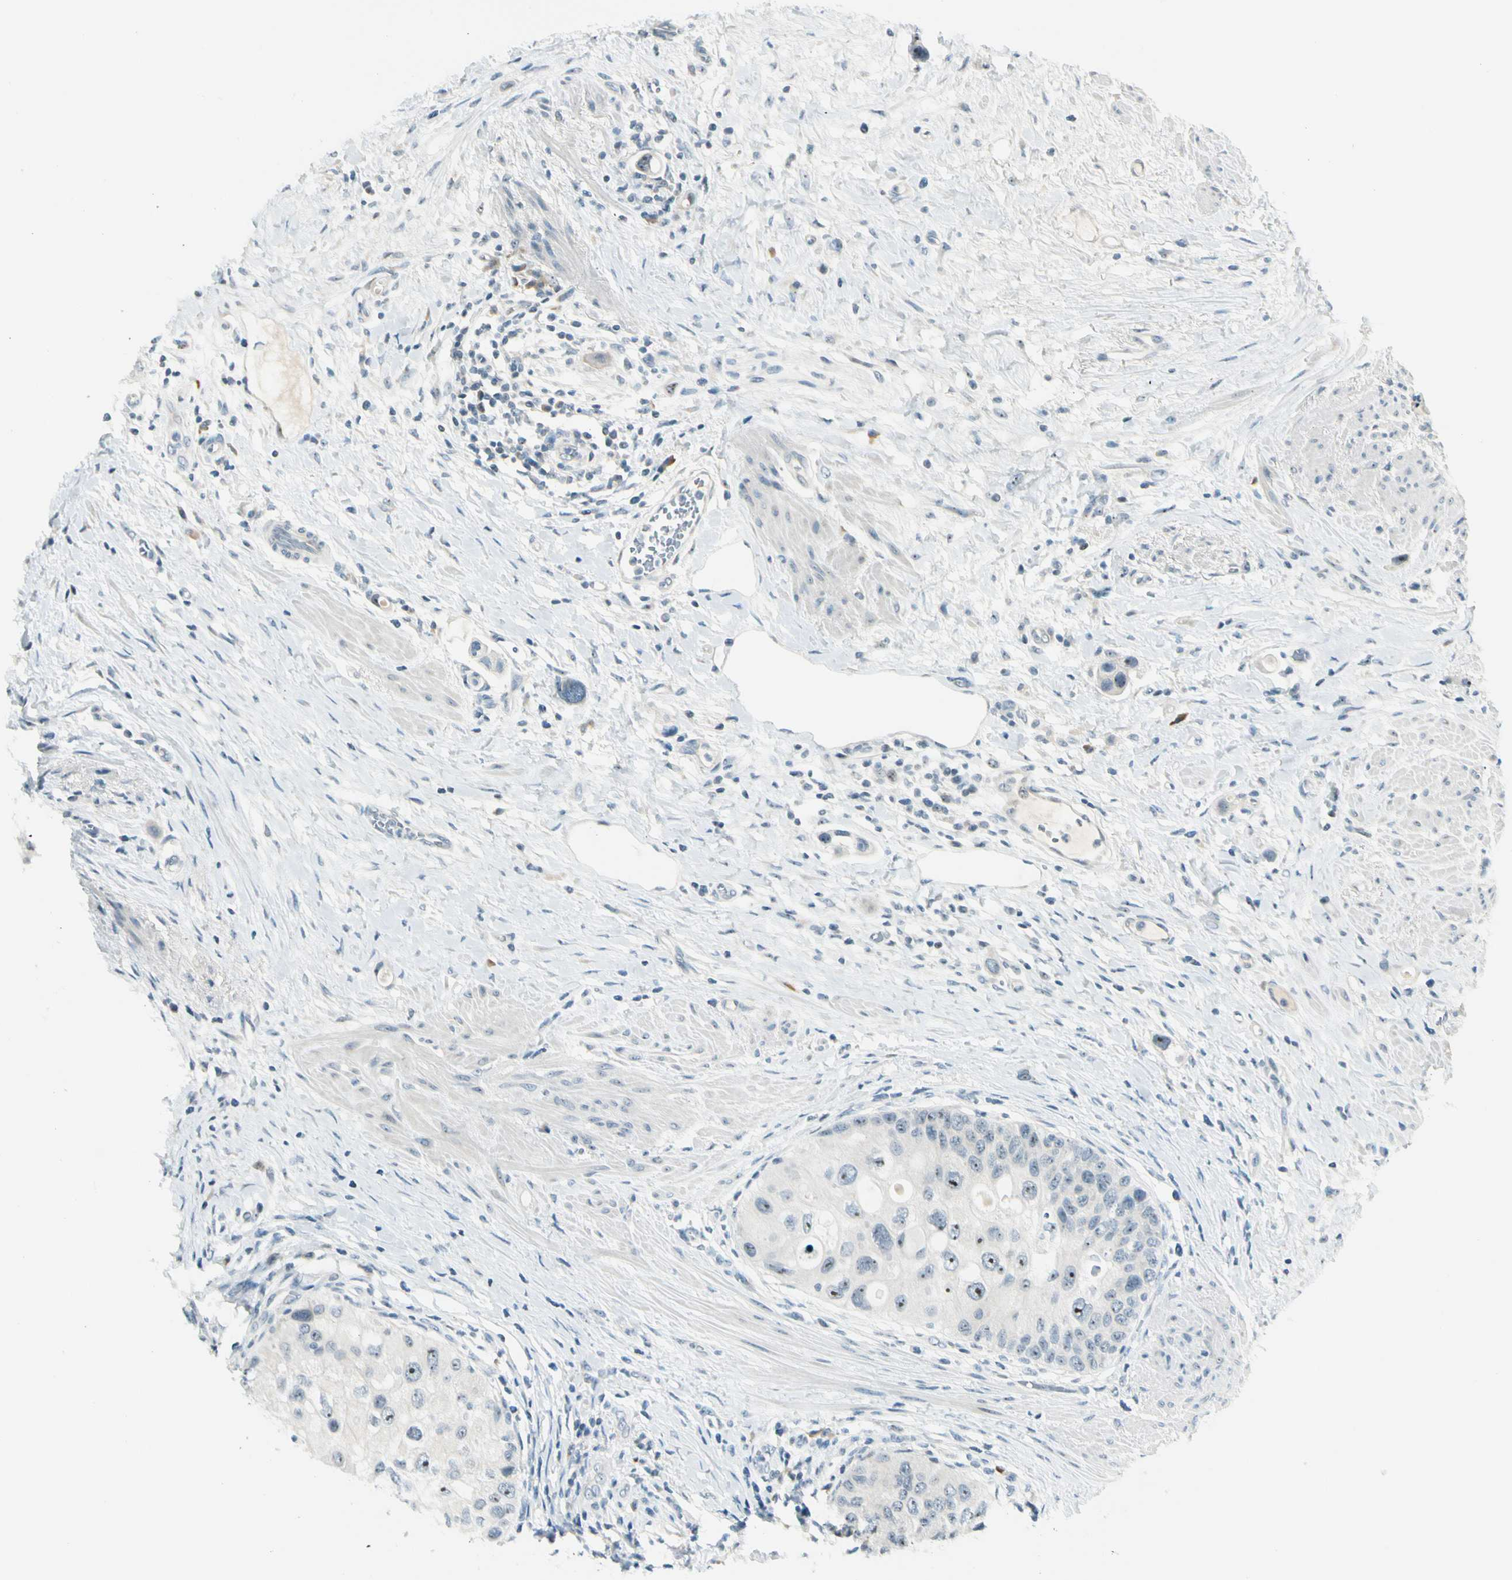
{"staining": {"intensity": "moderate", "quantity": "<25%", "location": "nuclear"}, "tissue": "urothelial cancer", "cell_type": "Tumor cells", "image_type": "cancer", "snomed": [{"axis": "morphology", "description": "Urothelial carcinoma, High grade"}, {"axis": "topography", "description": "Urinary bladder"}], "caption": "Urothelial cancer was stained to show a protein in brown. There is low levels of moderate nuclear expression in about <25% of tumor cells.", "gene": "ZSCAN1", "patient": {"sex": "female", "age": 56}}